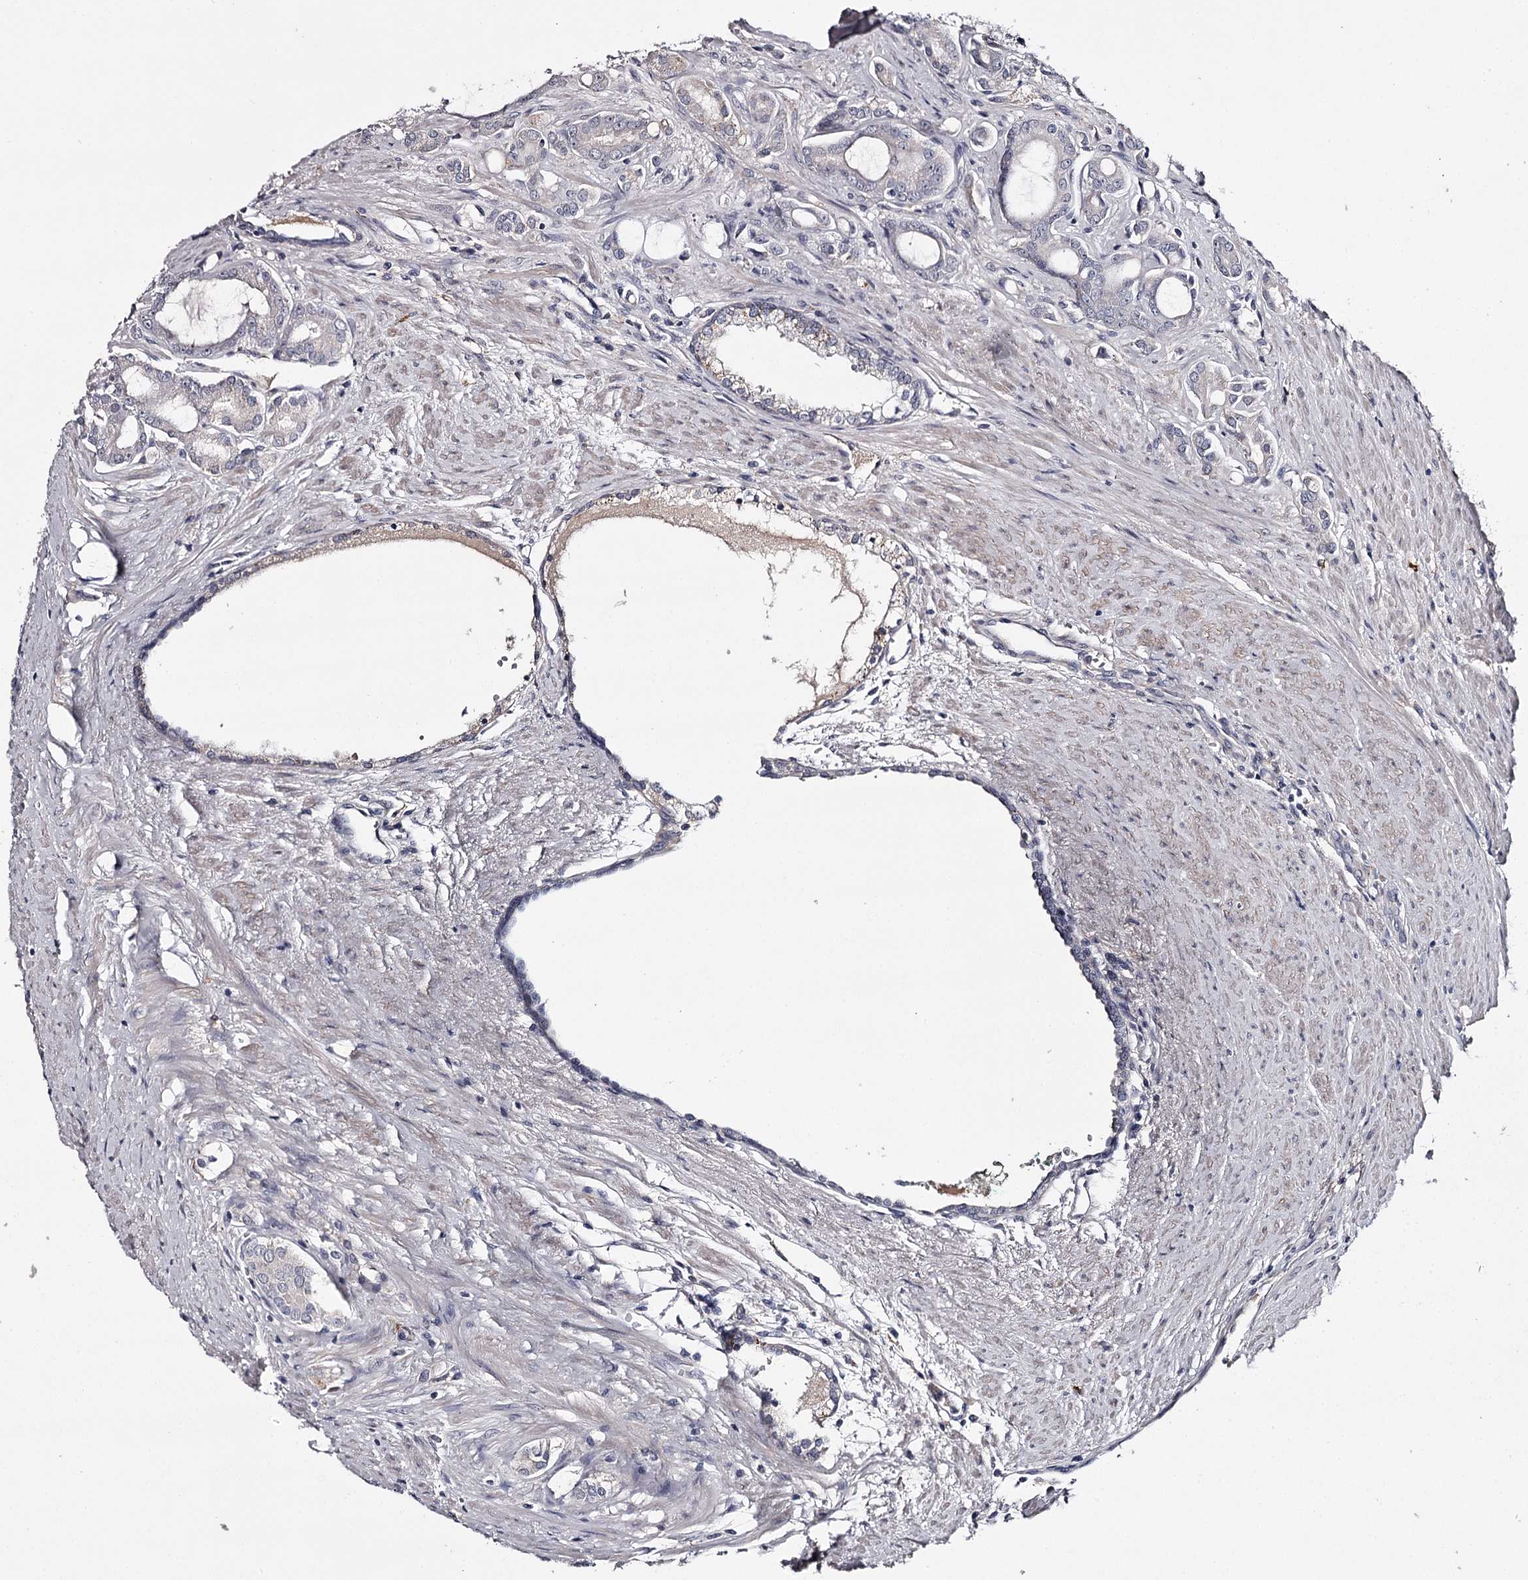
{"staining": {"intensity": "negative", "quantity": "none", "location": "none"}, "tissue": "prostate cancer", "cell_type": "Tumor cells", "image_type": "cancer", "snomed": [{"axis": "morphology", "description": "Adenocarcinoma, High grade"}, {"axis": "topography", "description": "Prostate"}], "caption": "The photomicrograph displays no significant expression in tumor cells of adenocarcinoma (high-grade) (prostate).", "gene": "FDXACB1", "patient": {"sex": "male", "age": 72}}